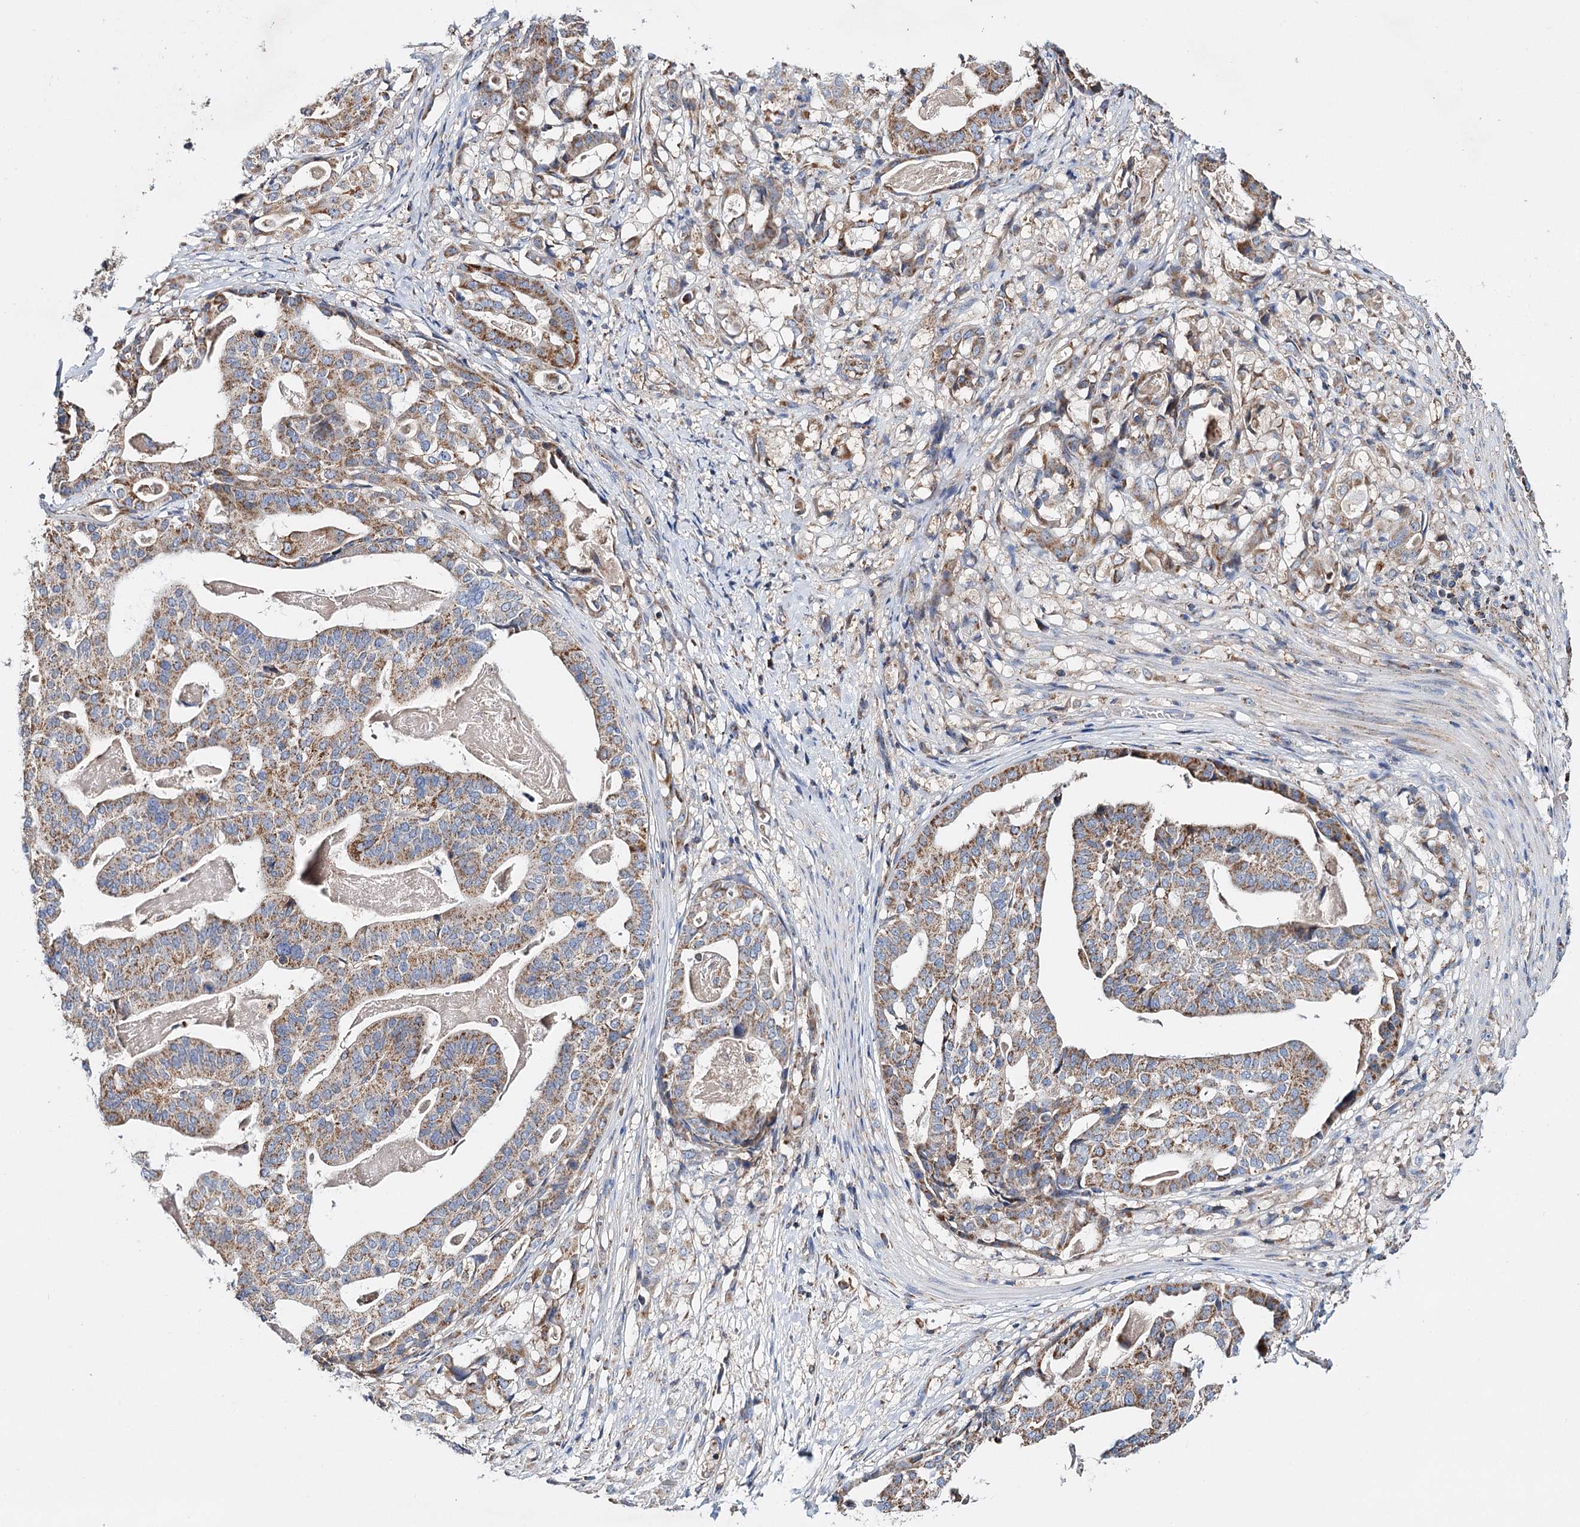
{"staining": {"intensity": "moderate", "quantity": ">75%", "location": "cytoplasmic/membranous"}, "tissue": "stomach cancer", "cell_type": "Tumor cells", "image_type": "cancer", "snomed": [{"axis": "morphology", "description": "Adenocarcinoma, NOS"}, {"axis": "topography", "description": "Stomach"}], "caption": "Human stomach cancer (adenocarcinoma) stained with a protein marker displays moderate staining in tumor cells.", "gene": "CFAP46", "patient": {"sex": "male", "age": 48}}